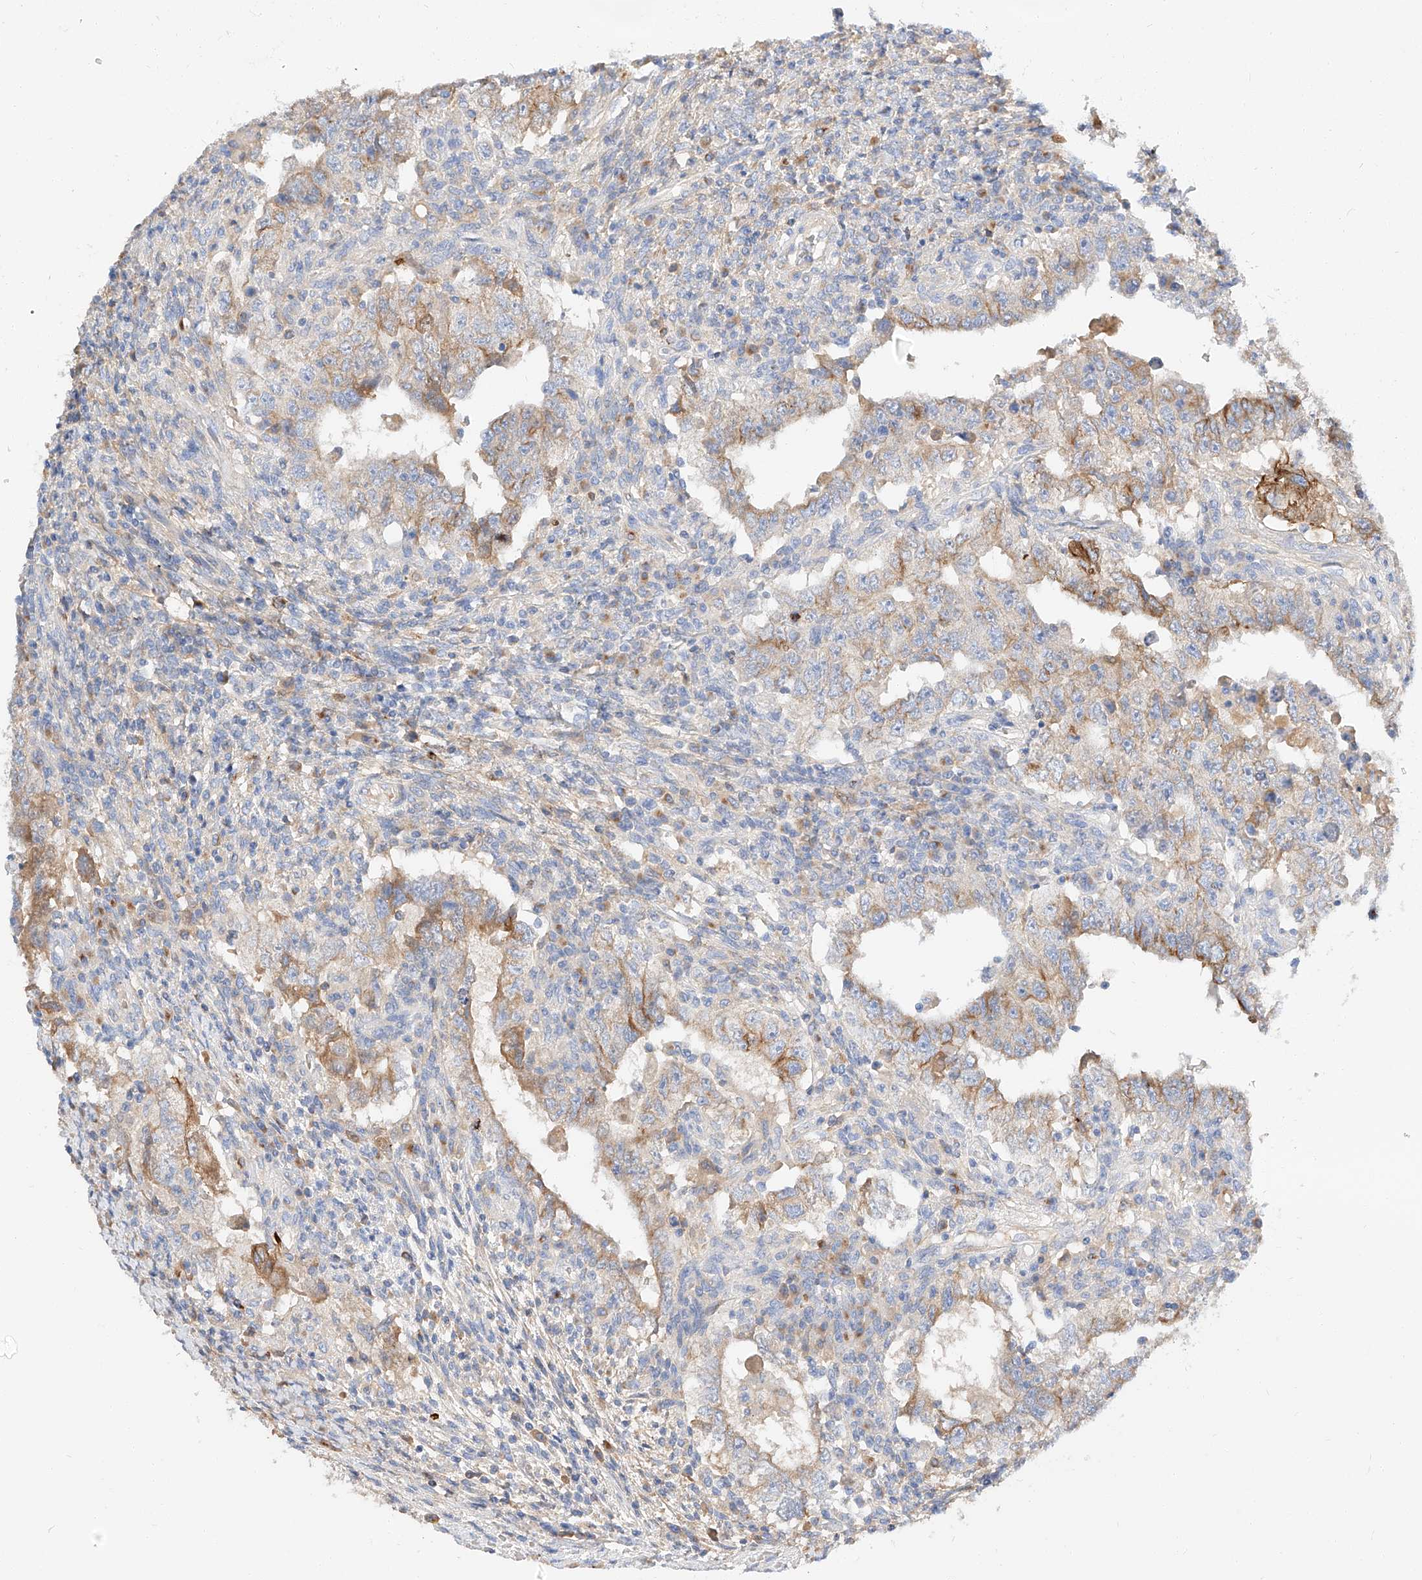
{"staining": {"intensity": "moderate", "quantity": "<25%", "location": "cytoplasmic/membranous"}, "tissue": "testis cancer", "cell_type": "Tumor cells", "image_type": "cancer", "snomed": [{"axis": "morphology", "description": "Carcinoma, Embryonal, NOS"}, {"axis": "topography", "description": "Testis"}], "caption": "Testis cancer (embryonal carcinoma) stained with immunohistochemistry (IHC) shows moderate cytoplasmic/membranous expression in about <25% of tumor cells.", "gene": "MAP7", "patient": {"sex": "male", "age": 26}}